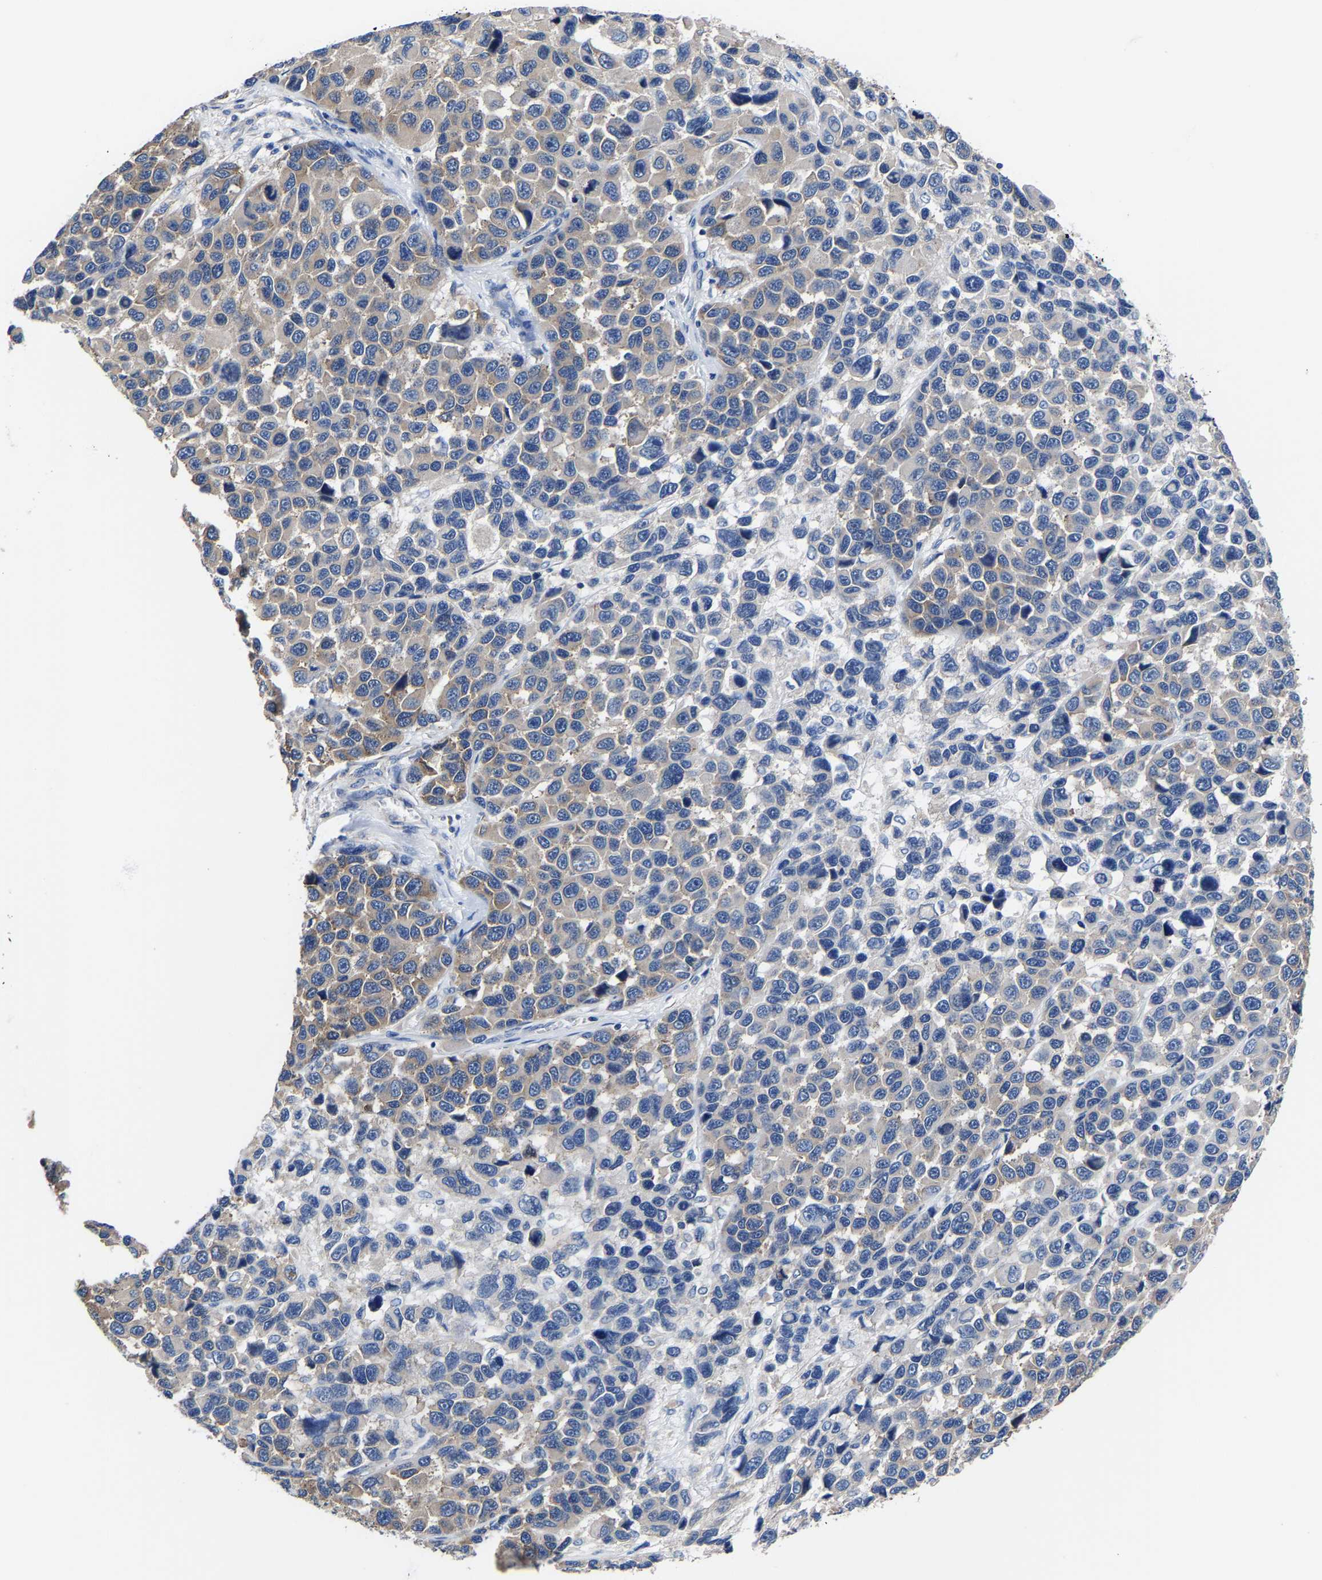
{"staining": {"intensity": "weak", "quantity": "<25%", "location": "cytoplasmic/membranous"}, "tissue": "melanoma", "cell_type": "Tumor cells", "image_type": "cancer", "snomed": [{"axis": "morphology", "description": "Malignant melanoma, NOS"}, {"axis": "topography", "description": "Skin"}], "caption": "Melanoma stained for a protein using IHC demonstrates no expression tumor cells.", "gene": "SRPK2", "patient": {"sex": "male", "age": 53}}